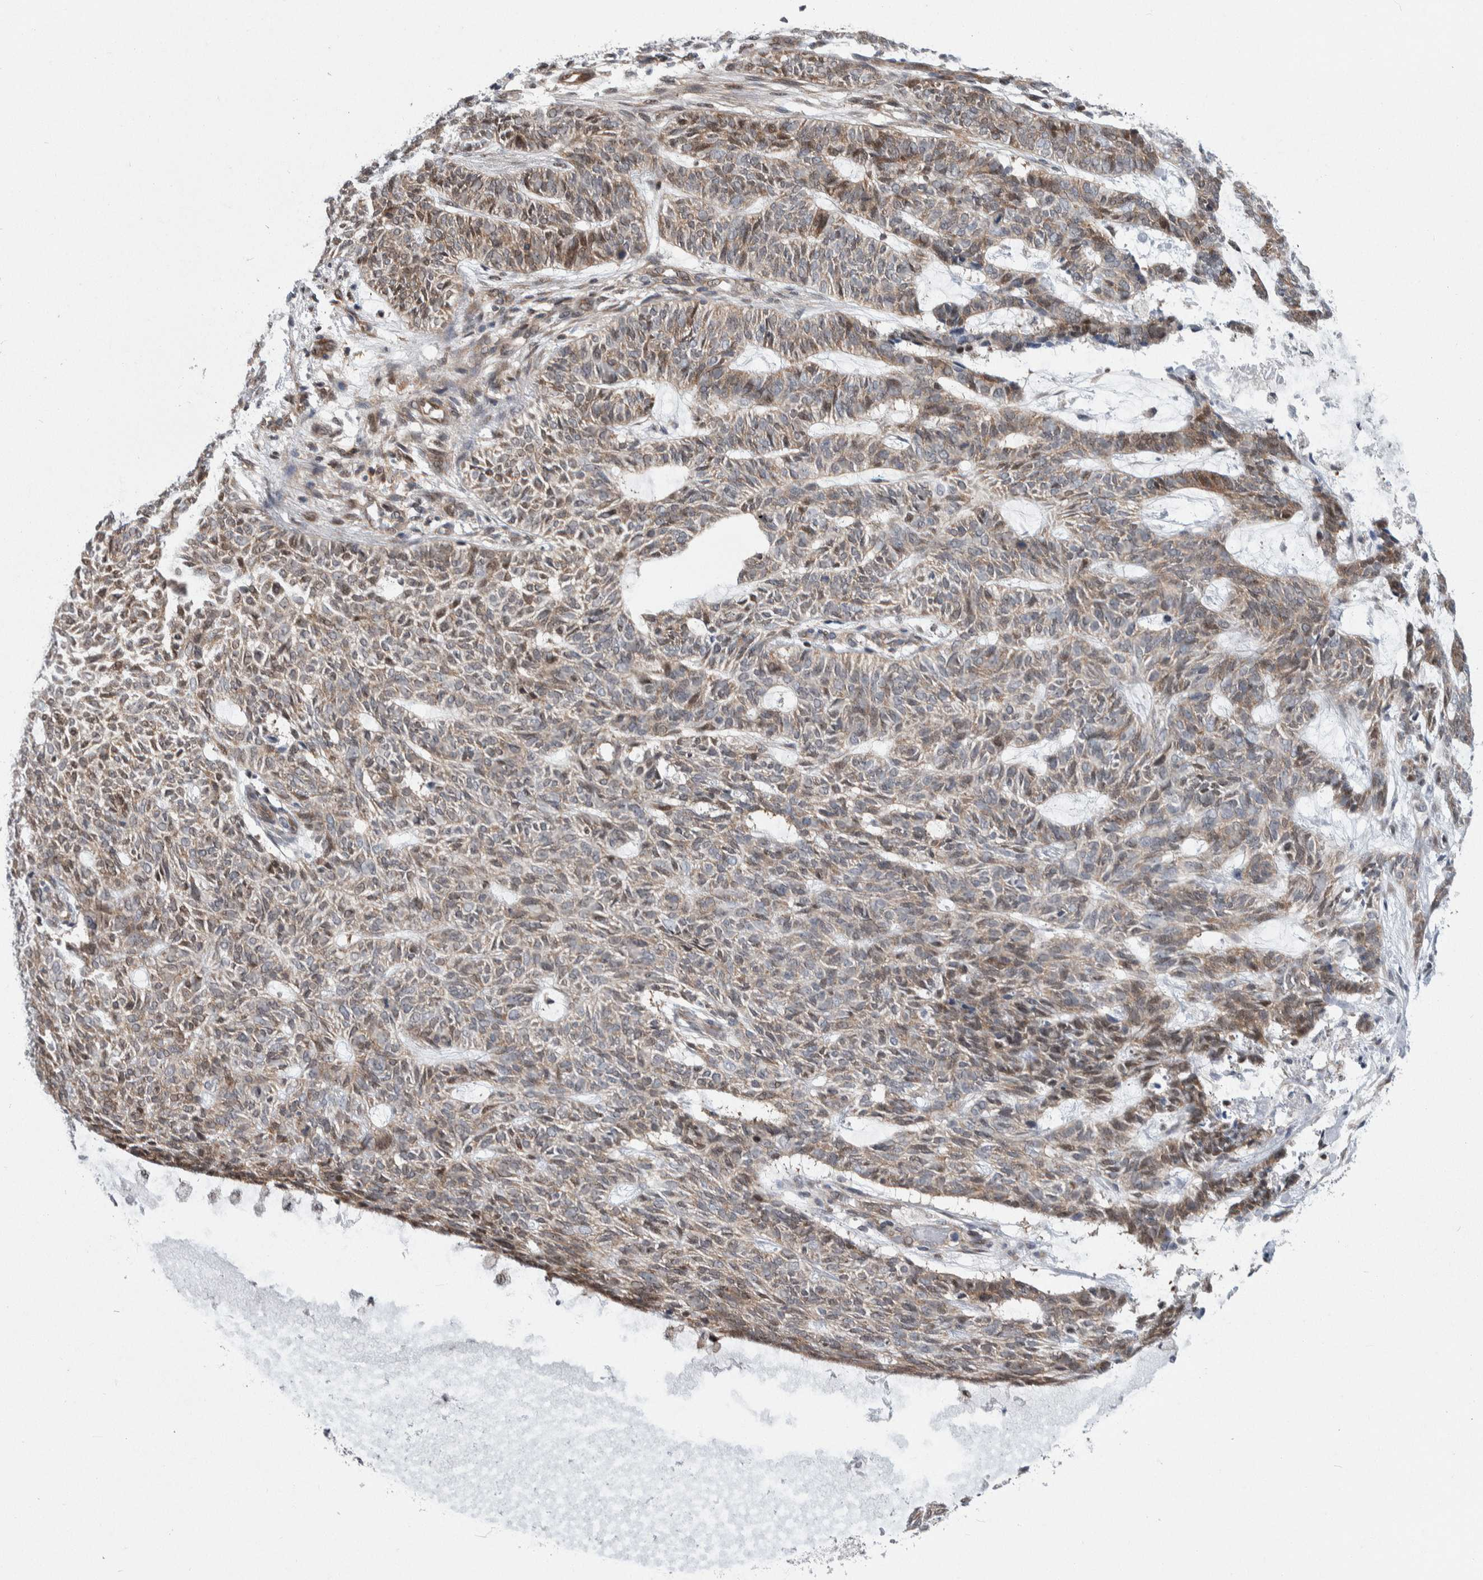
{"staining": {"intensity": "weak", "quantity": "25%-75%", "location": "cytoplasmic/membranous"}, "tissue": "skin cancer", "cell_type": "Tumor cells", "image_type": "cancer", "snomed": [{"axis": "morphology", "description": "Basal cell carcinoma"}, {"axis": "topography", "description": "Skin"}], "caption": "Protein staining by immunohistochemistry (IHC) shows weak cytoplasmic/membranous positivity in about 25%-75% of tumor cells in basal cell carcinoma (skin). The staining was performed using DAB (3,3'-diaminobenzidine) to visualize the protein expression in brown, while the nuclei were stained in blue with hematoxylin (Magnification: 20x).", "gene": "PTPA", "patient": {"sex": "male", "age": 87}}